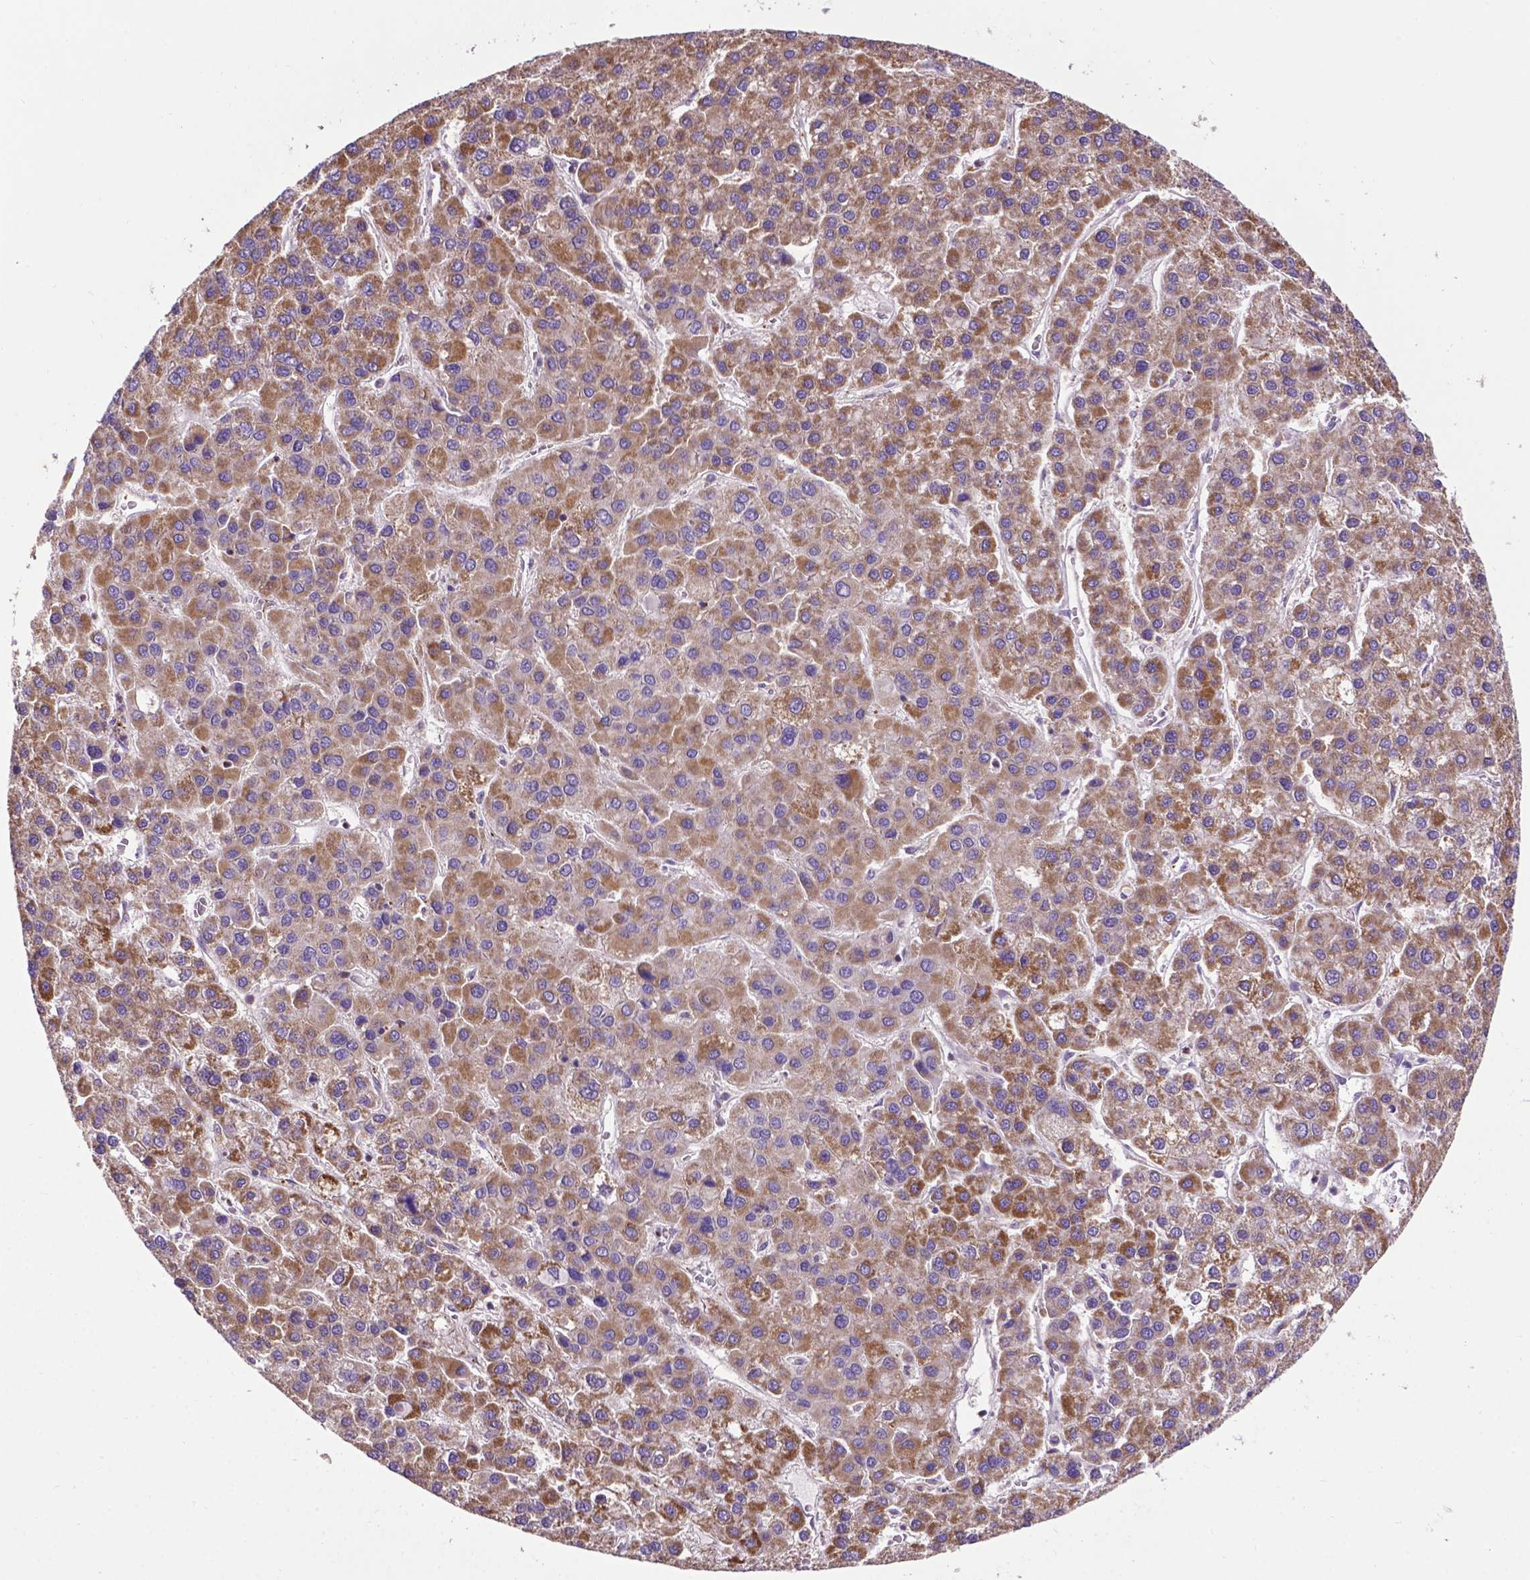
{"staining": {"intensity": "moderate", "quantity": "25%-75%", "location": "cytoplasmic/membranous"}, "tissue": "liver cancer", "cell_type": "Tumor cells", "image_type": "cancer", "snomed": [{"axis": "morphology", "description": "Carcinoma, Hepatocellular, NOS"}, {"axis": "topography", "description": "Liver"}], "caption": "Immunohistochemistry photomicrograph of human hepatocellular carcinoma (liver) stained for a protein (brown), which demonstrates medium levels of moderate cytoplasmic/membranous positivity in about 25%-75% of tumor cells.", "gene": "SPNS2", "patient": {"sex": "female", "age": 41}}